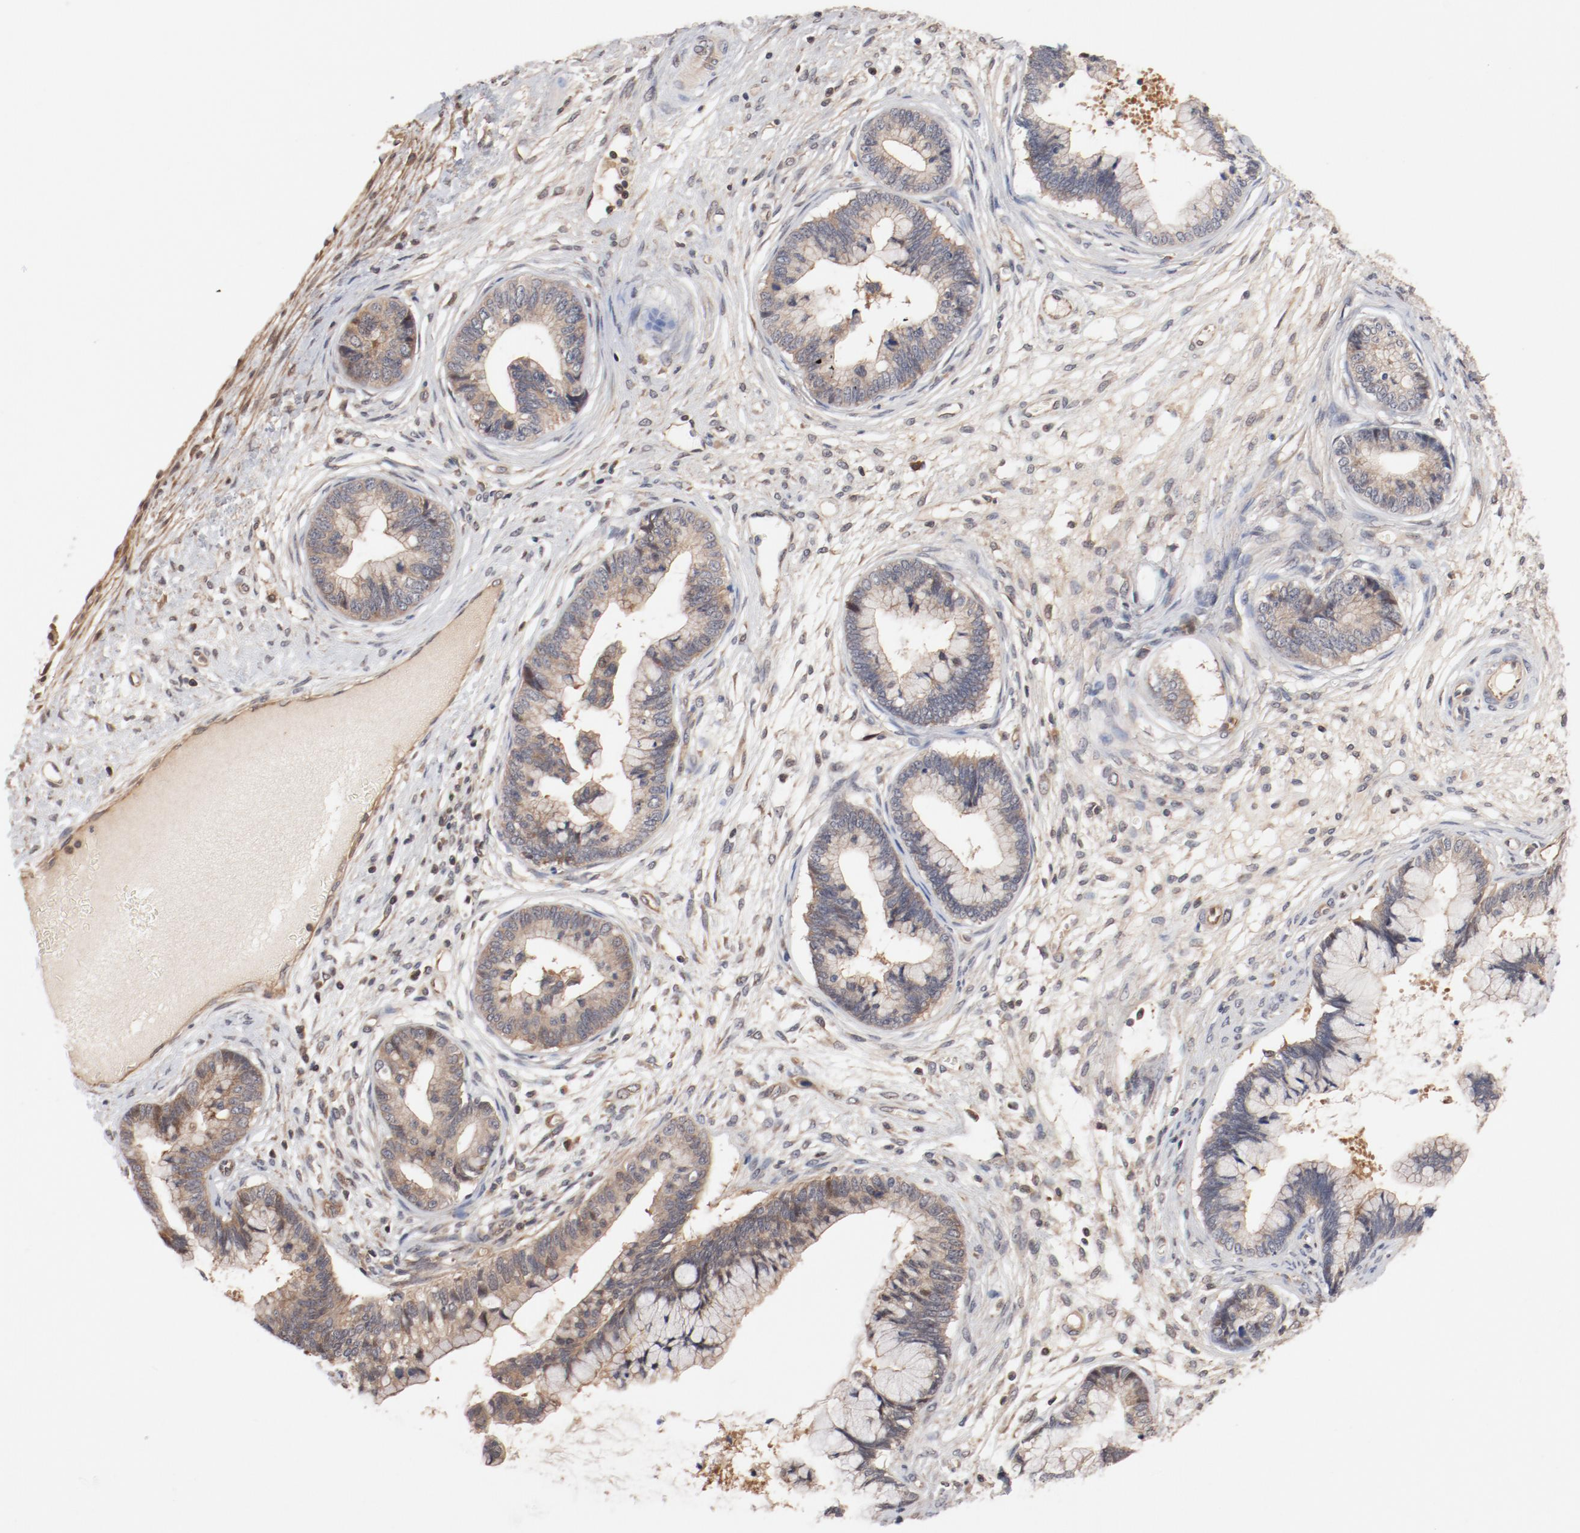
{"staining": {"intensity": "negative", "quantity": "none", "location": "none"}, "tissue": "cervical cancer", "cell_type": "Tumor cells", "image_type": "cancer", "snomed": [{"axis": "morphology", "description": "Adenocarcinoma, NOS"}, {"axis": "topography", "description": "Cervix"}], "caption": "This is a micrograph of immunohistochemistry (IHC) staining of adenocarcinoma (cervical), which shows no staining in tumor cells.", "gene": "PITPNM2", "patient": {"sex": "female", "age": 44}}